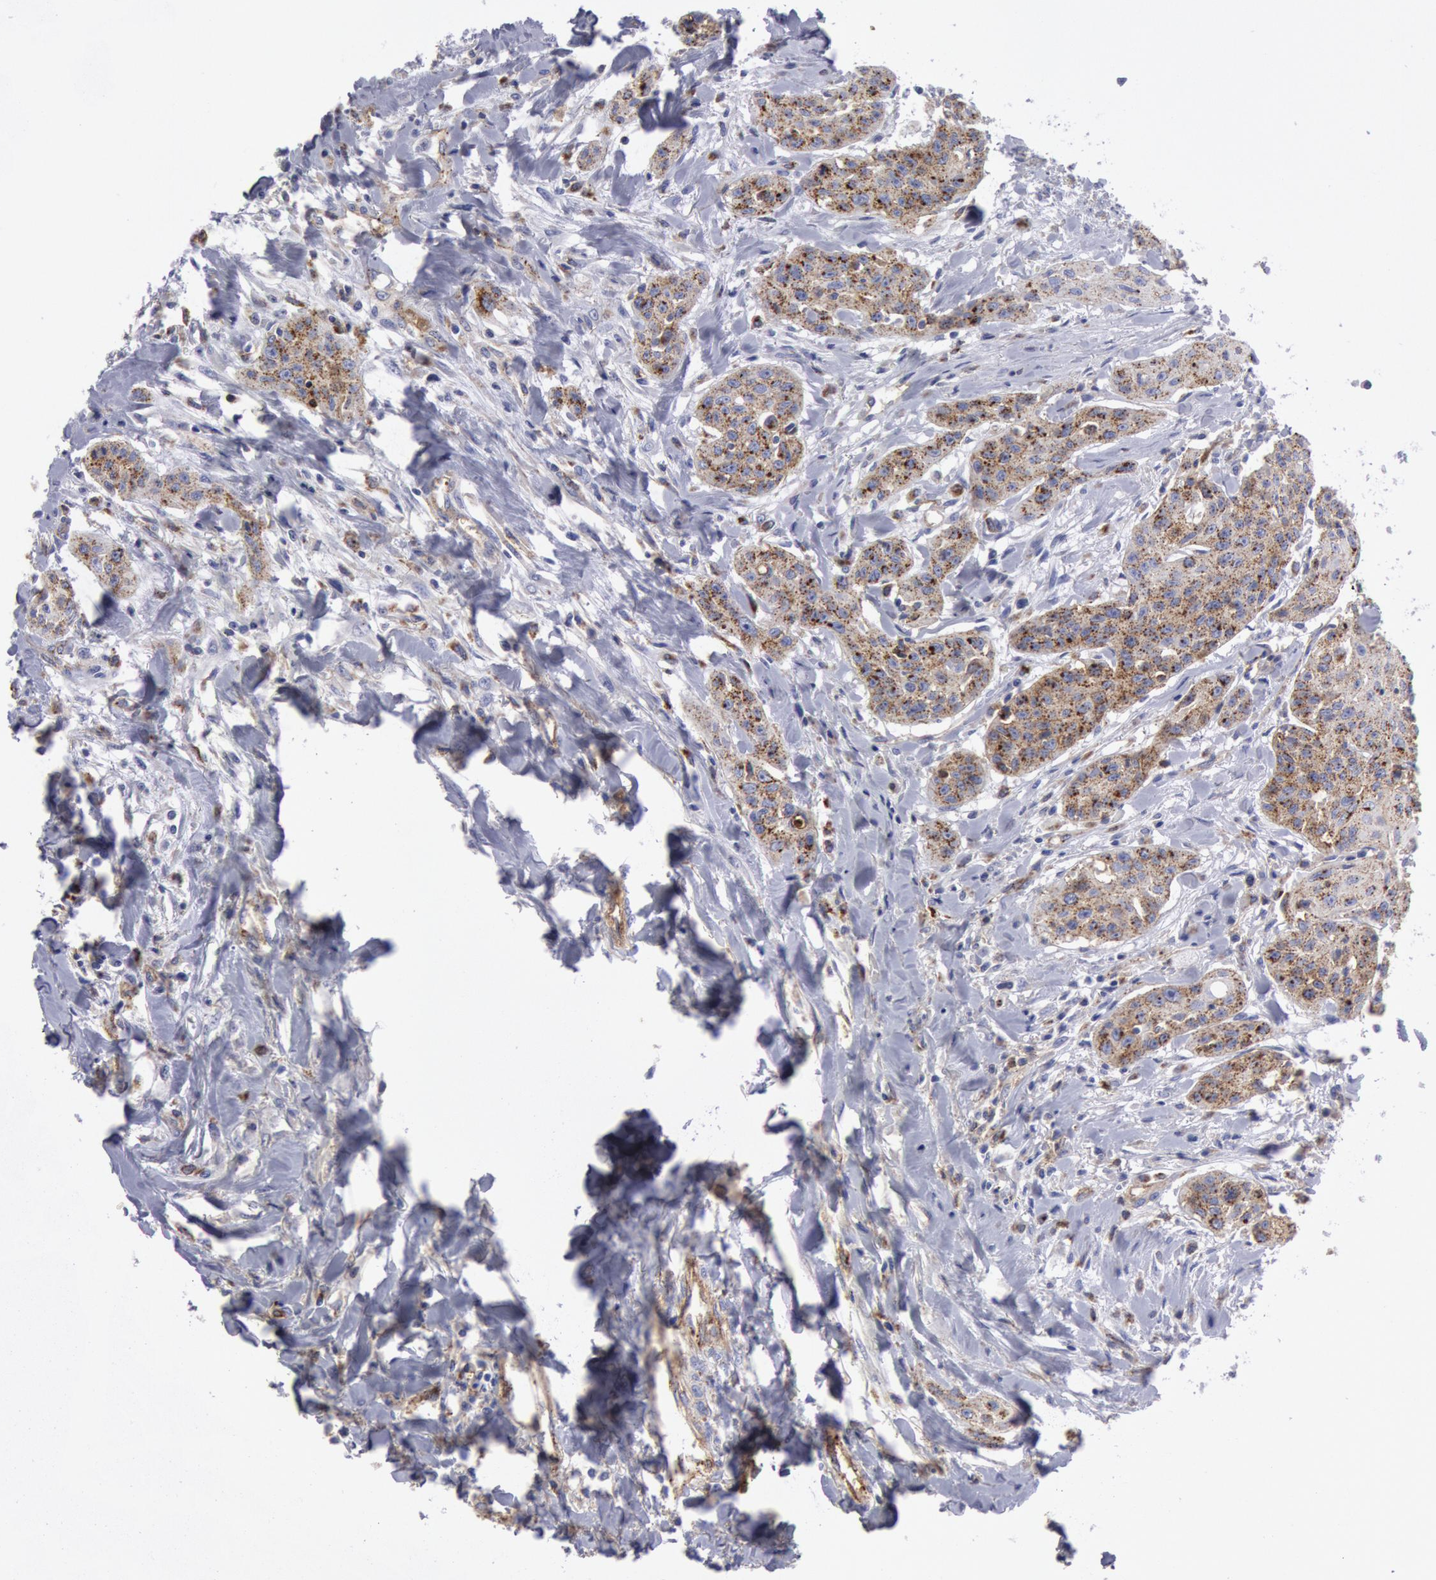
{"staining": {"intensity": "weak", "quantity": "25%-75%", "location": "cytoplasmic/membranous"}, "tissue": "head and neck cancer", "cell_type": "Tumor cells", "image_type": "cancer", "snomed": [{"axis": "morphology", "description": "Squamous cell carcinoma, NOS"}, {"axis": "morphology", "description": "Squamous cell carcinoma, metastatic, NOS"}, {"axis": "topography", "description": "Lymph node"}, {"axis": "topography", "description": "Salivary gland"}, {"axis": "topography", "description": "Head-Neck"}], "caption": "Tumor cells exhibit weak cytoplasmic/membranous staining in about 25%-75% of cells in head and neck metastatic squamous cell carcinoma.", "gene": "FLOT1", "patient": {"sex": "female", "age": 74}}